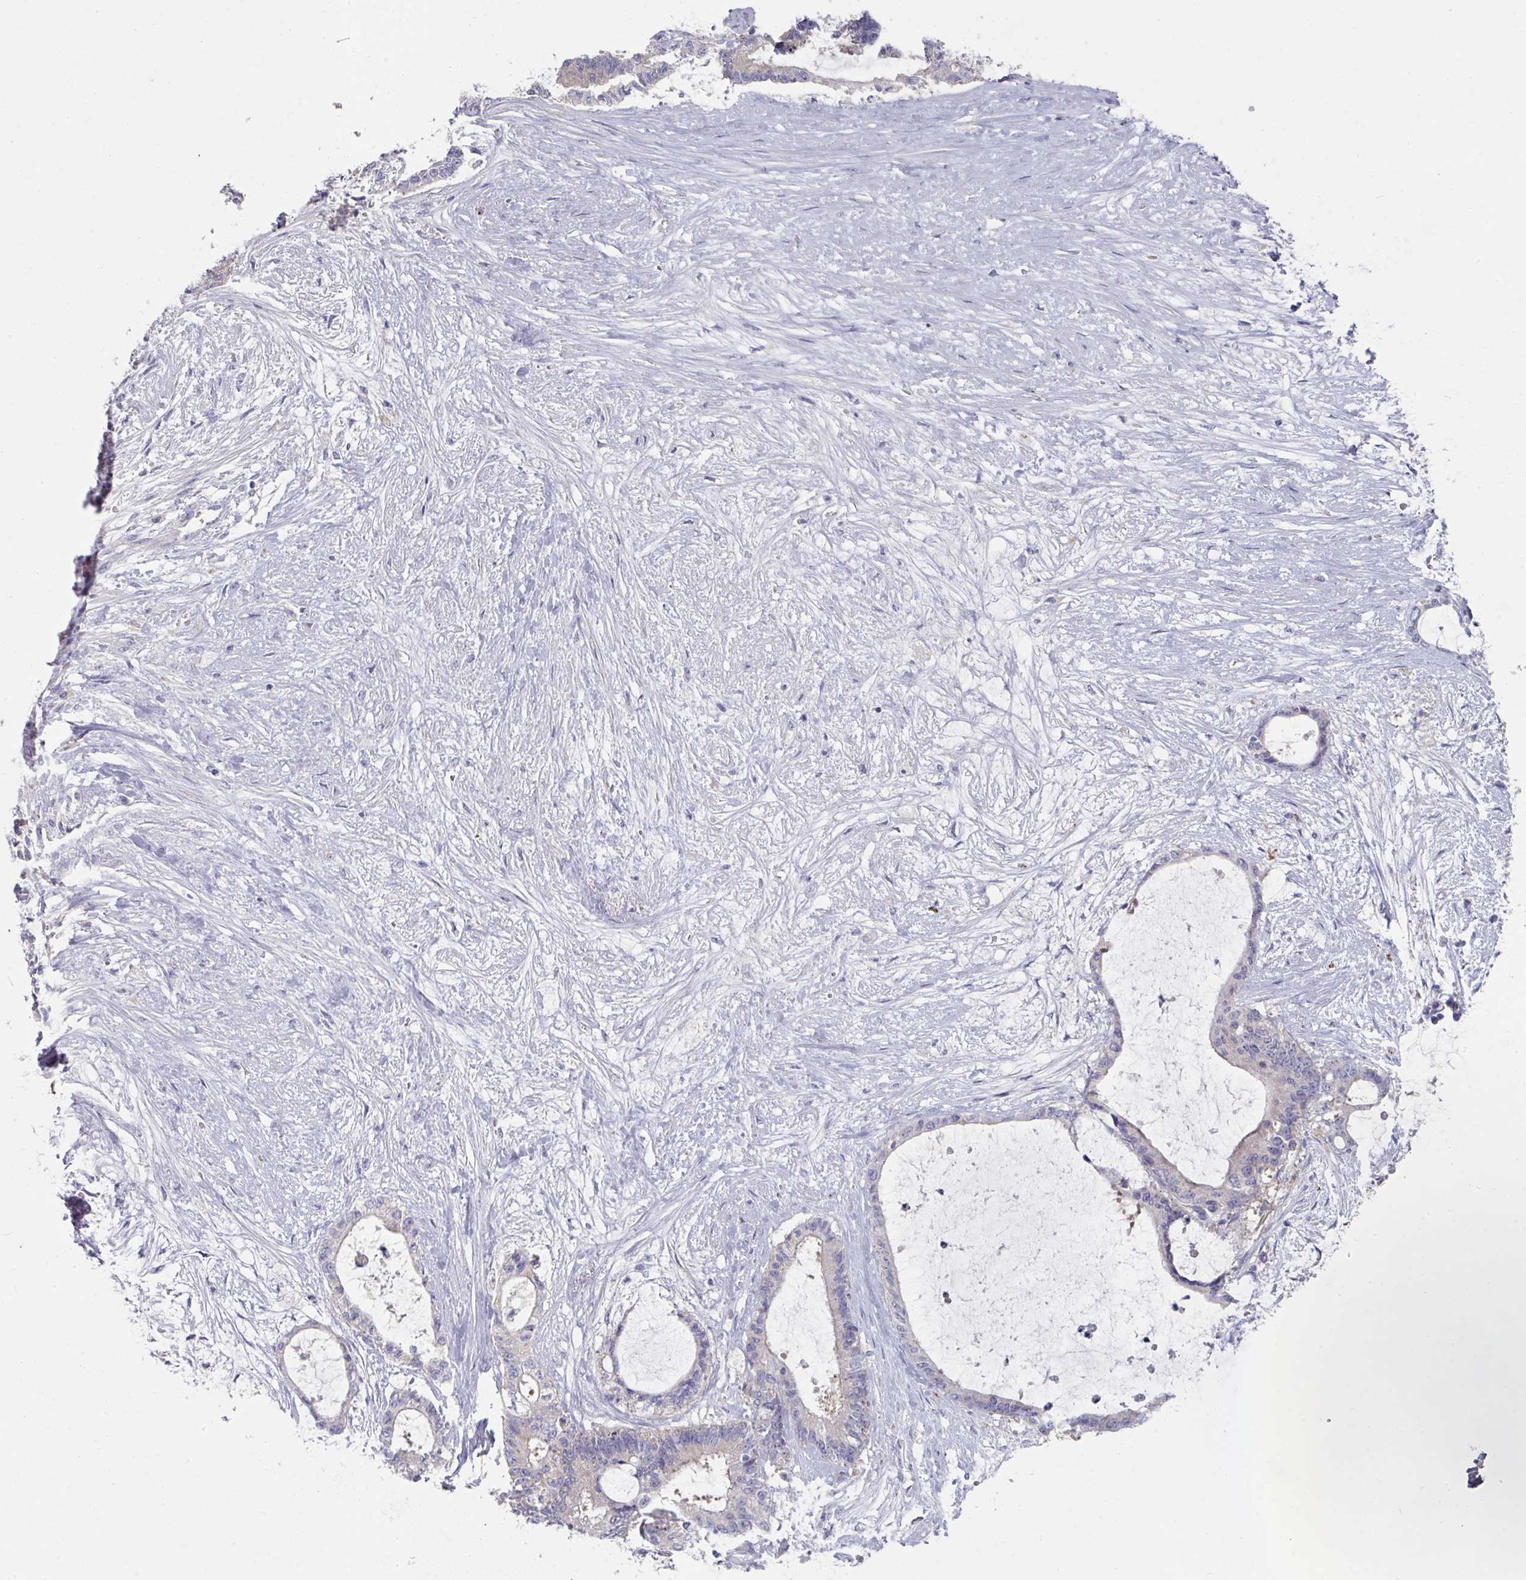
{"staining": {"intensity": "negative", "quantity": "none", "location": "none"}, "tissue": "liver cancer", "cell_type": "Tumor cells", "image_type": "cancer", "snomed": [{"axis": "morphology", "description": "Normal tissue, NOS"}, {"axis": "morphology", "description": "Cholangiocarcinoma"}, {"axis": "topography", "description": "Liver"}, {"axis": "topography", "description": "Peripheral nerve tissue"}], "caption": "Human liver cholangiocarcinoma stained for a protein using immunohistochemistry (IHC) exhibits no positivity in tumor cells.", "gene": "NT5C1A", "patient": {"sex": "female", "age": 73}}